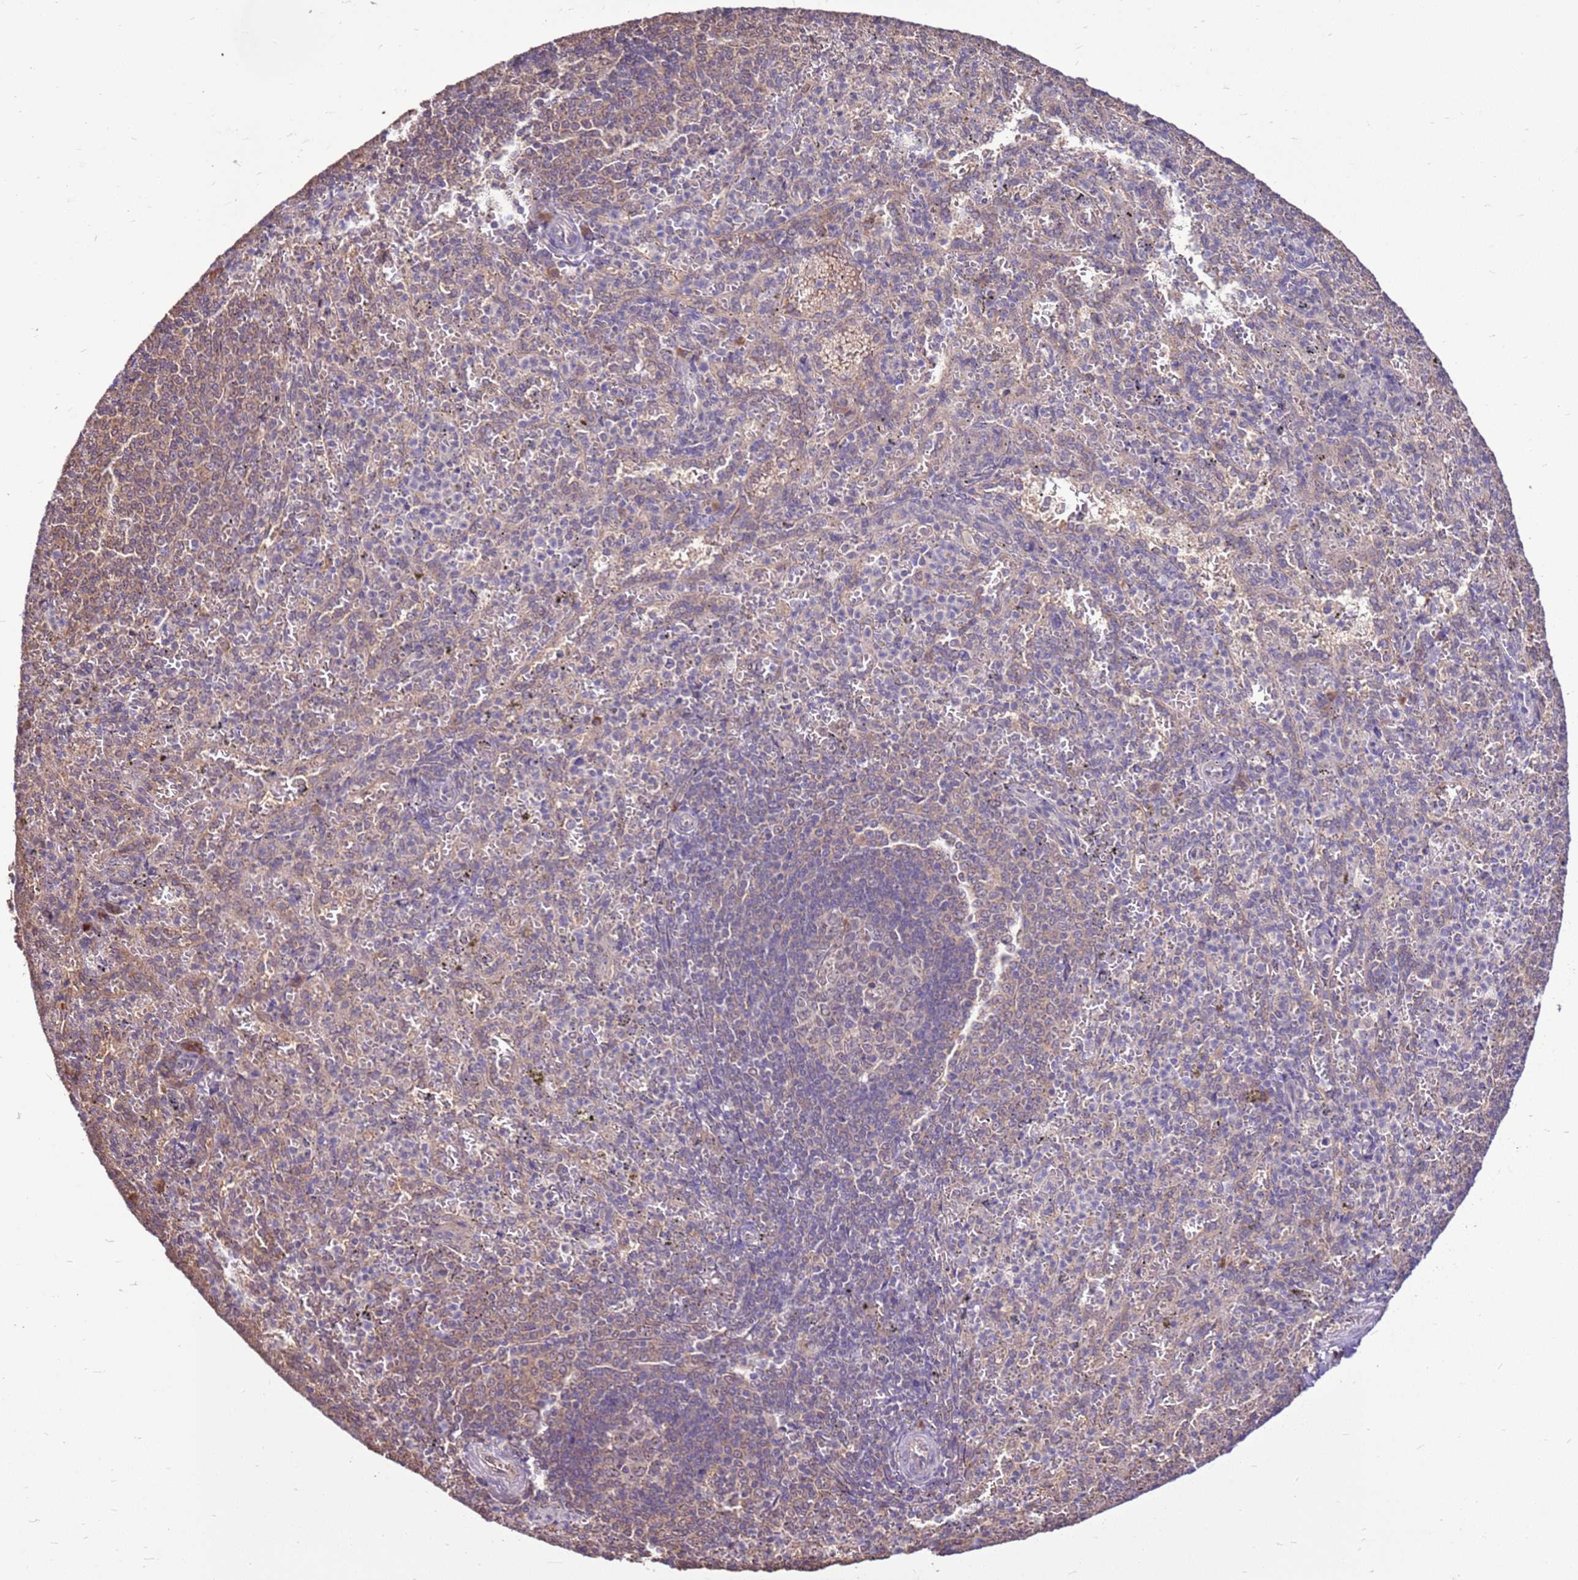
{"staining": {"intensity": "negative", "quantity": "none", "location": "none"}, "tissue": "spleen", "cell_type": "Cells in red pulp", "image_type": "normal", "snomed": [{"axis": "morphology", "description": "Normal tissue, NOS"}, {"axis": "topography", "description": "Spleen"}], "caption": "Immunohistochemistry (IHC) micrograph of benign spleen stained for a protein (brown), which shows no positivity in cells in red pulp.", "gene": "BBS5", "patient": {"sex": "female", "age": 21}}